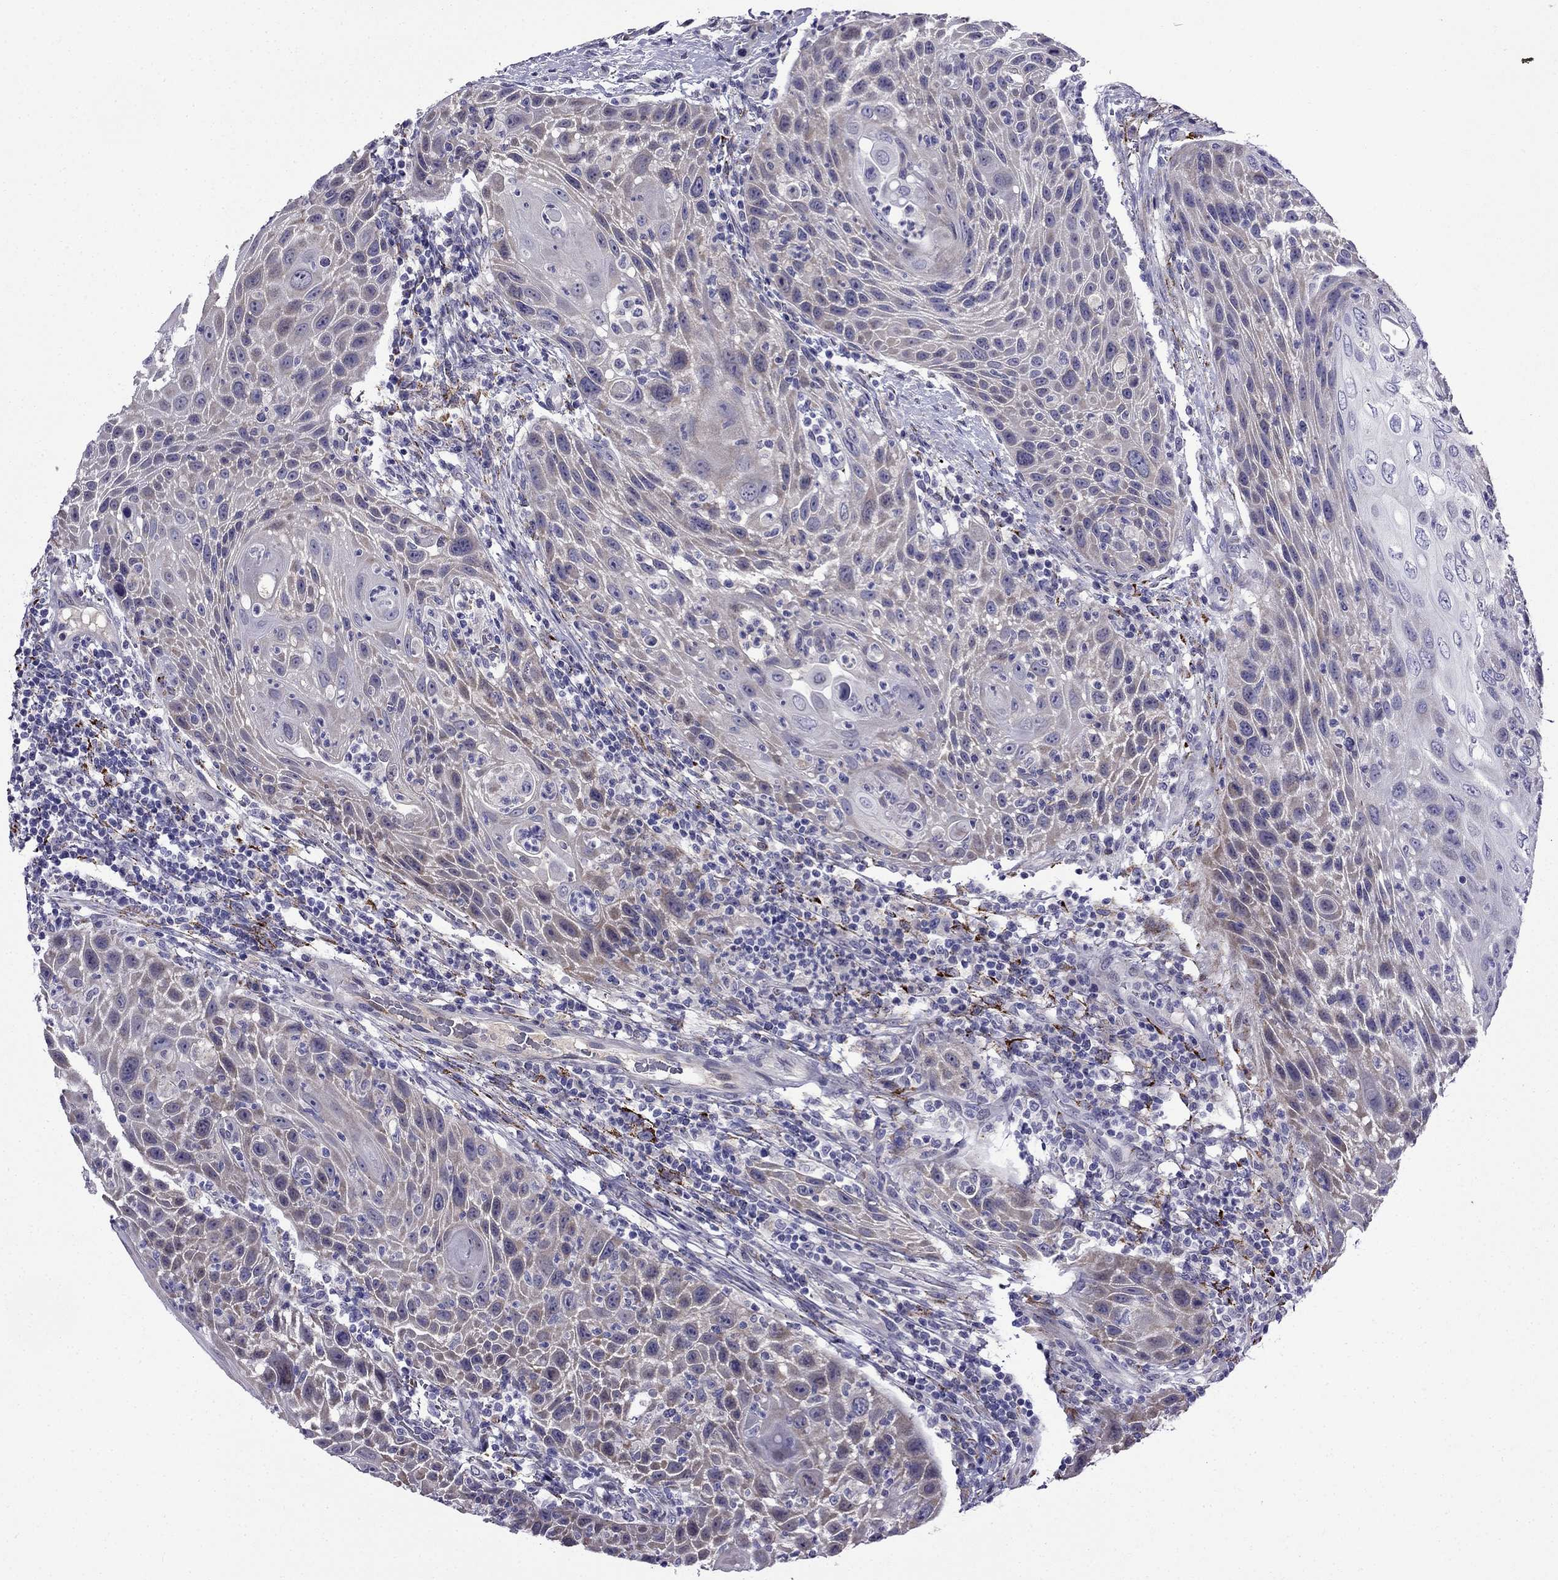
{"staining": {"intensity": "moderate", "quantity": "<25%", "location": "cytoplasmic/membranous"}, "tissue": "head and neck cancer", "cell_type": "Tumor cells", "image_type": "cancer", "snomed": [{"axis": "morphology", "description": "Squamous cell carcinoma, NOS"}, {"axis": "topography", "description": "Head-Neck"}], "caption": "Immunohistochemical staining of head and neck cancer (squamous cell carcinoma) displays low levels of moderate cytoplasmic/membranous expression in approximately <25% of tumor cells.", "gene": "PI16", "patient": {"sex": "male", "age": 69}}